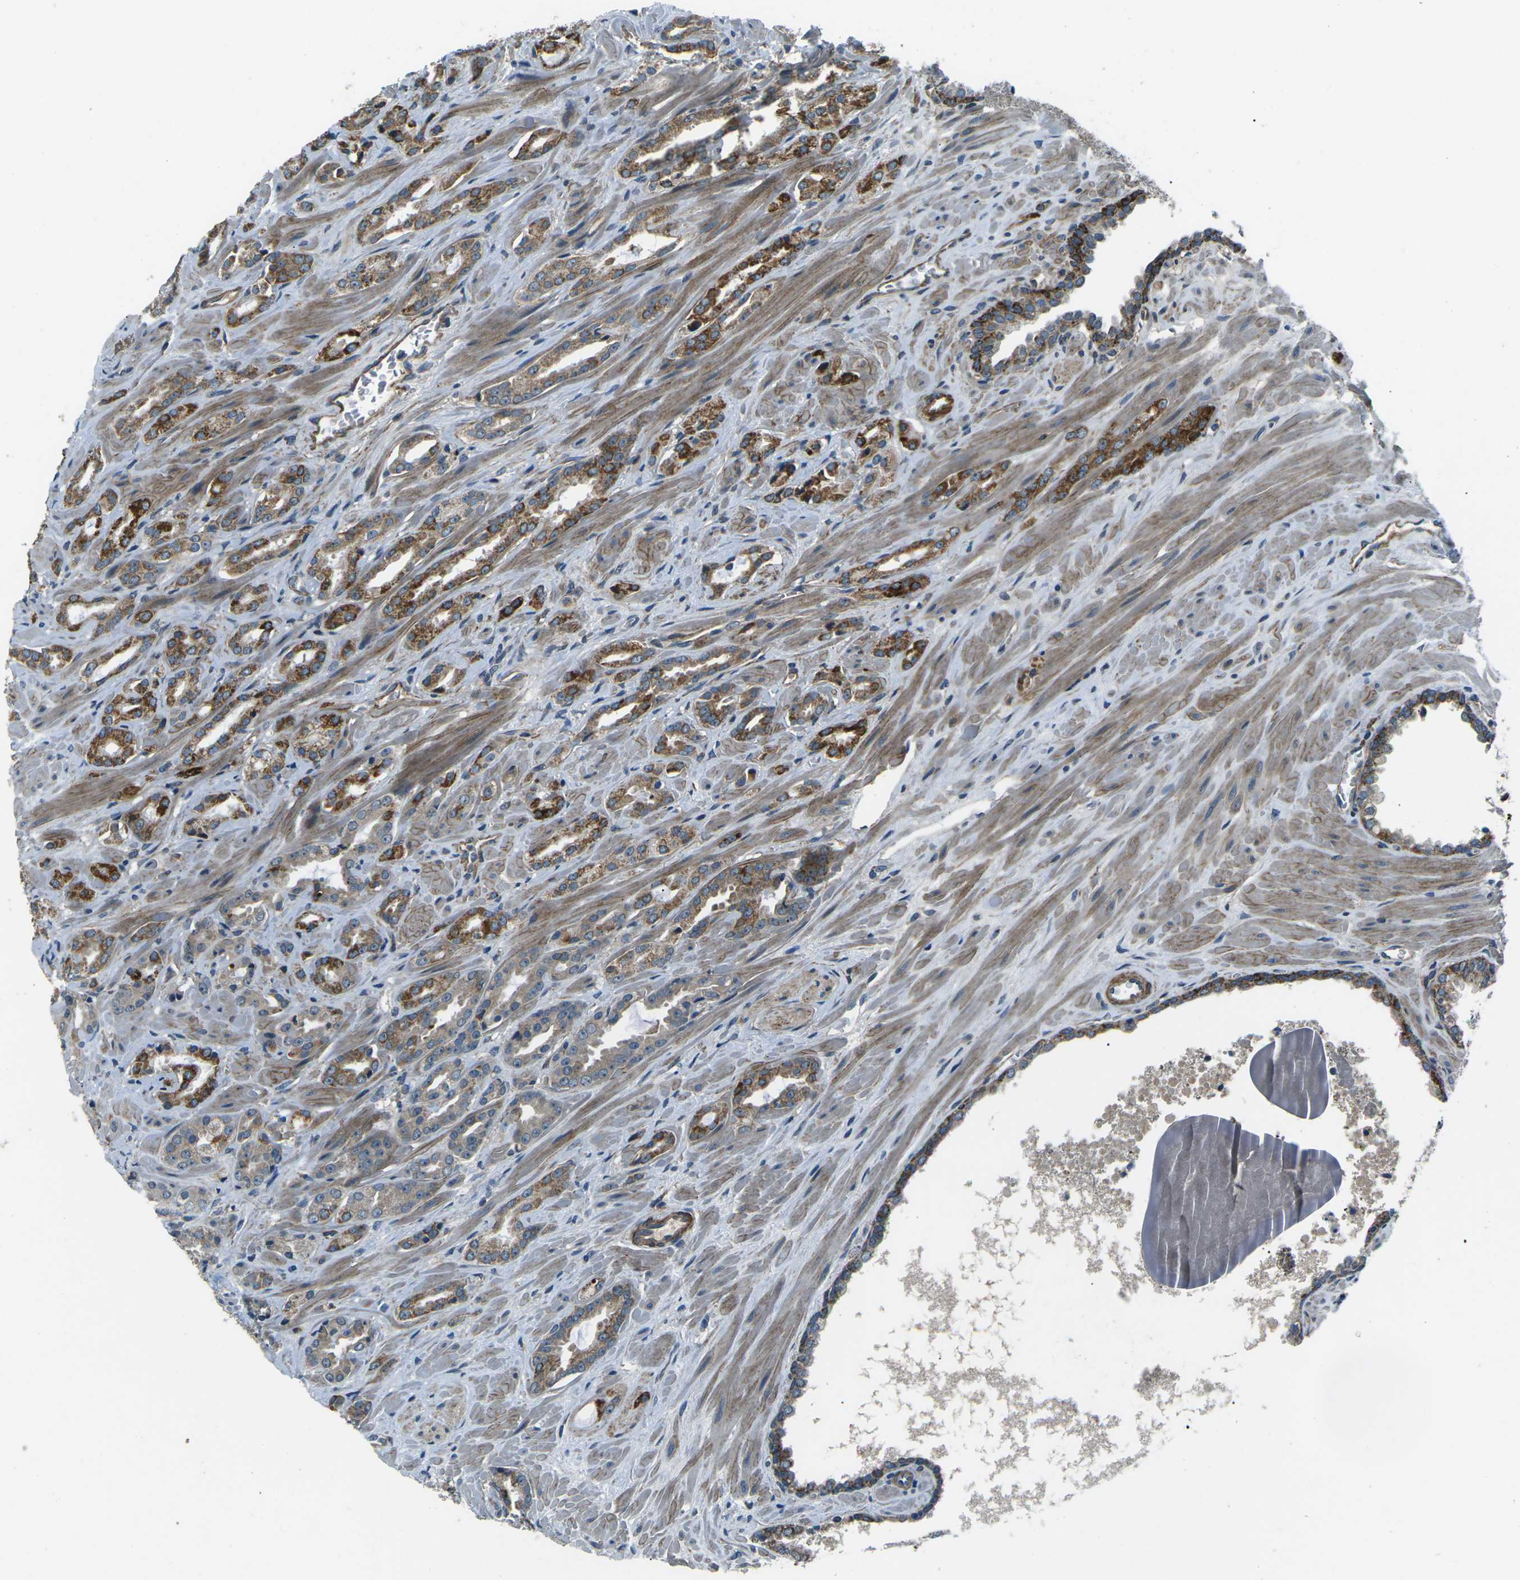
{"staining": {"intensity": "strong", "quantity": "<25%", "location": "cytoplasmic/membranous"}, "tissue": "prostate cancer", "cell_type": "Tumor cells", "image_type": "cancer", "snomed": [{"axis": "morphology", "description": "Adenocarcinoma, High grade"}, {"axis": "topography", "description": "Prostate"}], "caption": "The micrograph shows immunohistochemical staining of prostate cancer. There is strong cytoplasmic/membranous positivity is identified in about <25% of tumor cells.", "gene": "AFAP1", "patient": {"sex": "male", "age": 64}}